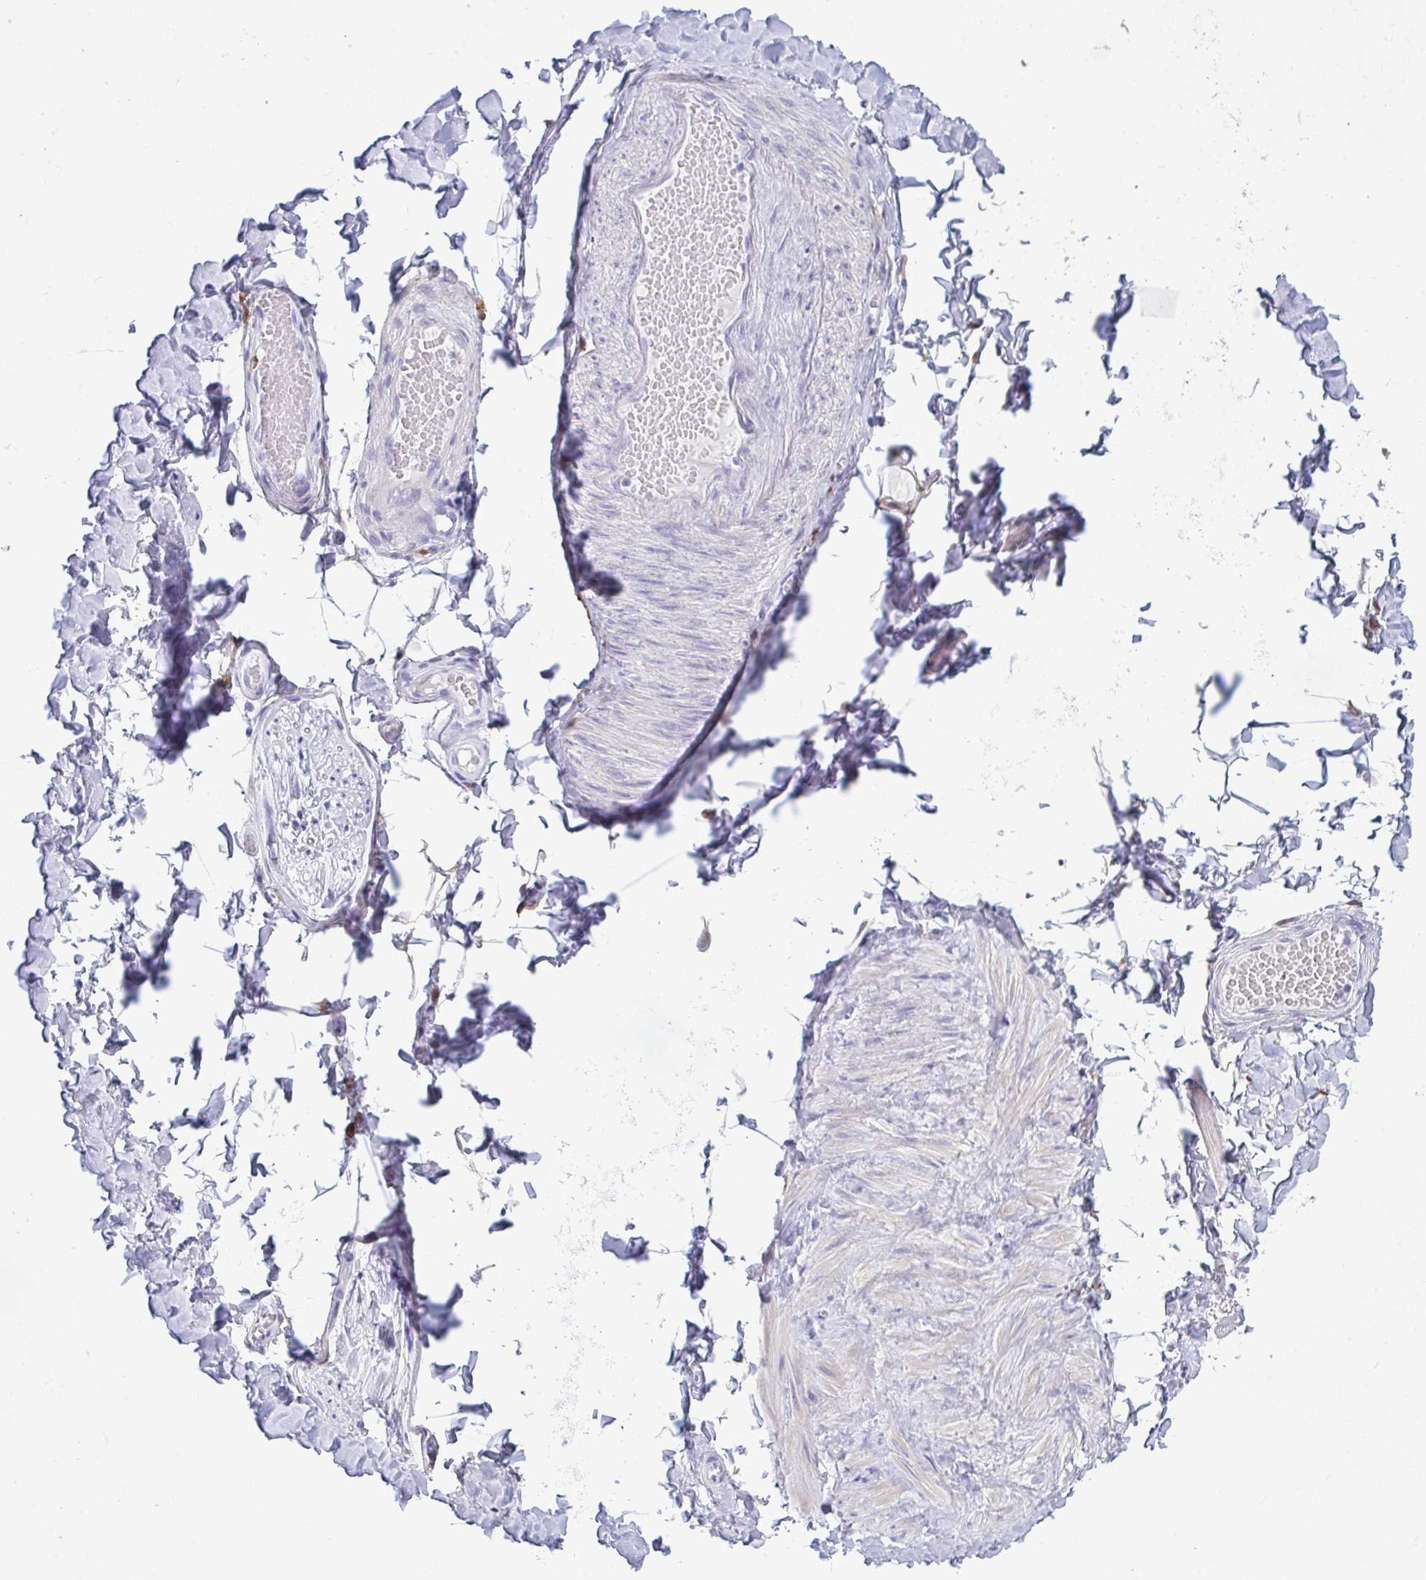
{"staining": {"intensity": "strong", "quantity": "<25%", "location": "cytoplasmic/membranous"}, "tissue": "adipose tissue", "cell_type": "Adipocytes", "image_type": "normal", "snomed": [{"axis": "morphology", "description": "Normal tissue, NOS"}, {"axis": "topography", "description": "Soft tissue"}, {"axis": "topography", "description": "Adipose tissue"}, {"axis": "topography", "description": "Vascular tissue"}, {"axis": "topography", "description": "Peripheral nerve tissue"}], "caption": "Immunohistochemical staining of benign human adipose tissue shows strong cytoplasmic/membranous protein positivity in about <25% of adipocytes. The protein of interest is stained brown, and the nuclei are stained in blue (DAB (3,3'-diaminobenzidine) IHC with brightfield microscopy, high magnification).", "gene": "ARHGAP42", "patient": {"sex": "male", "age": 29}}